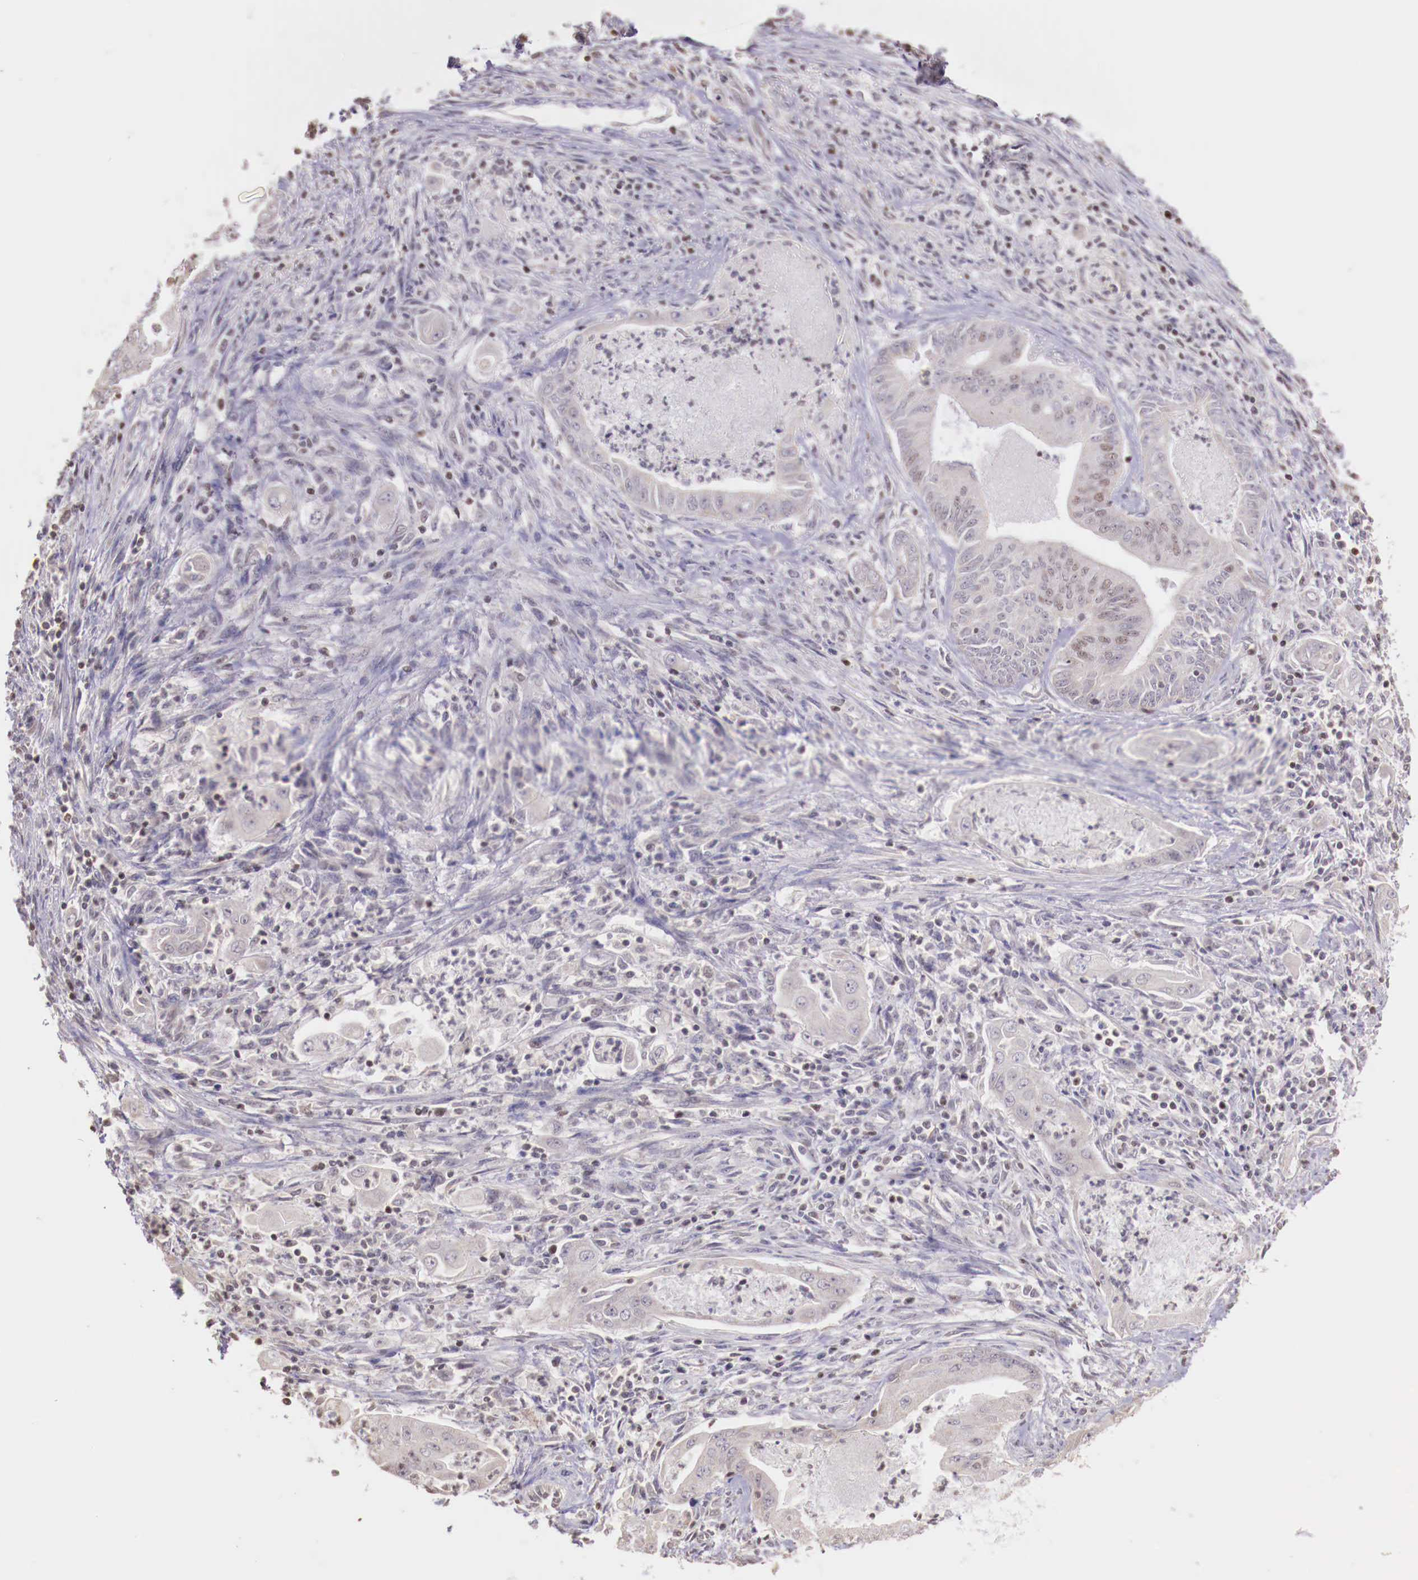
{"staining": {"intensity": "weak", "quantity": "<25%", "location": "nuclear"}, "tissue": "endometrial cancer", "cell_type": "Tumor cells", "image_type": "cancer", "snomed": [{"axis": "morphology", "description": "Adenocarcinoma, NOS"}, {"axis": "topography", "description": "Endometrium"}], "caption": "Tumor cells are negative for brown protein staining in adenocarcinoma (endometrial).", "gene": "SP1", "patient": {"sex": "female", "age": 63}}